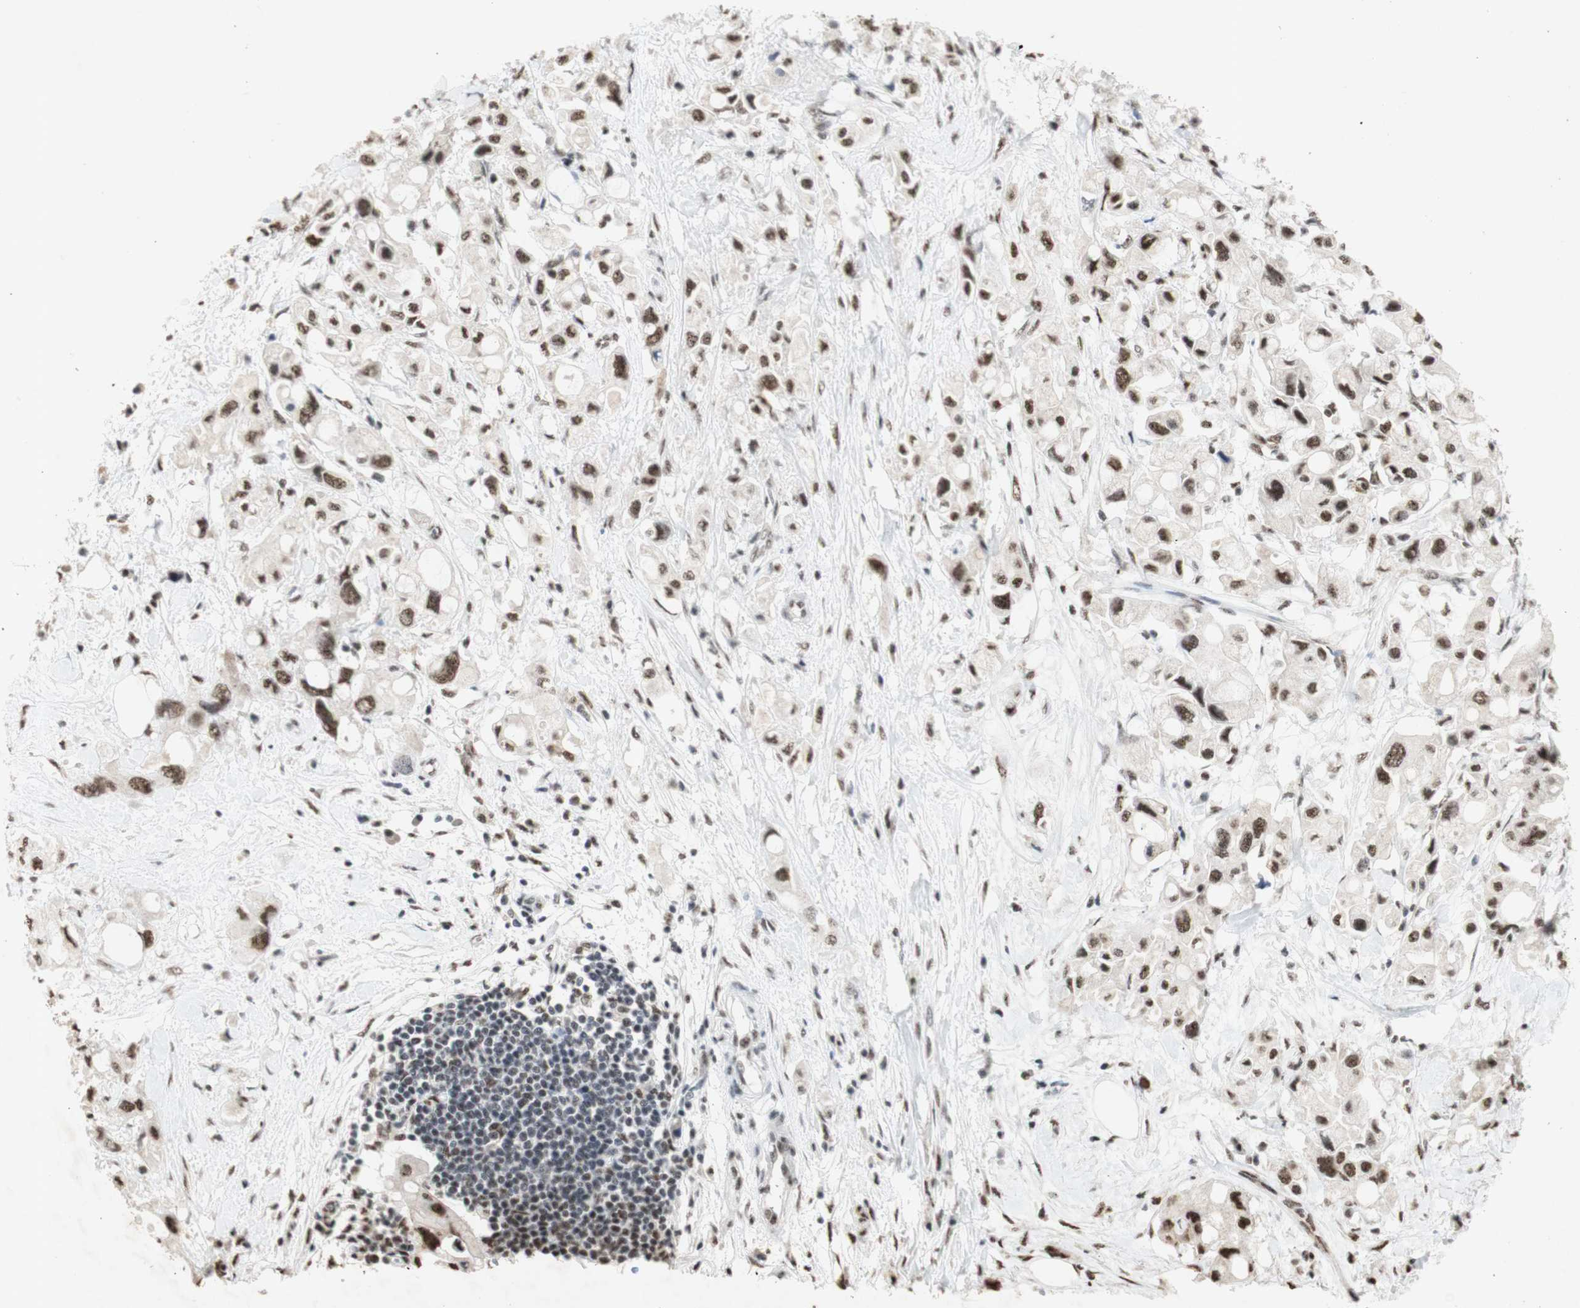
{"staining": {"intensity": "moderate", "quantity": ">75%", "location": "nuclear"}, "tissue": "pancreatic cancer", "cell_type": "Tumor cells", "image_type": "cancer", "snomed": [{"axis": "morphology", "description": "Adenocarcinoma, NOS"}, {"axis": "topography", "description": "Pancreas"}], "caption": "This photomicrograph demonstrates IHC staining of human adenocarcinoma (pancreatic), with medium moderate nuclear staining in about >75% of tumor cells.", "gene": "SNRPB", "patient": {"sex": "female", "age": 56}}